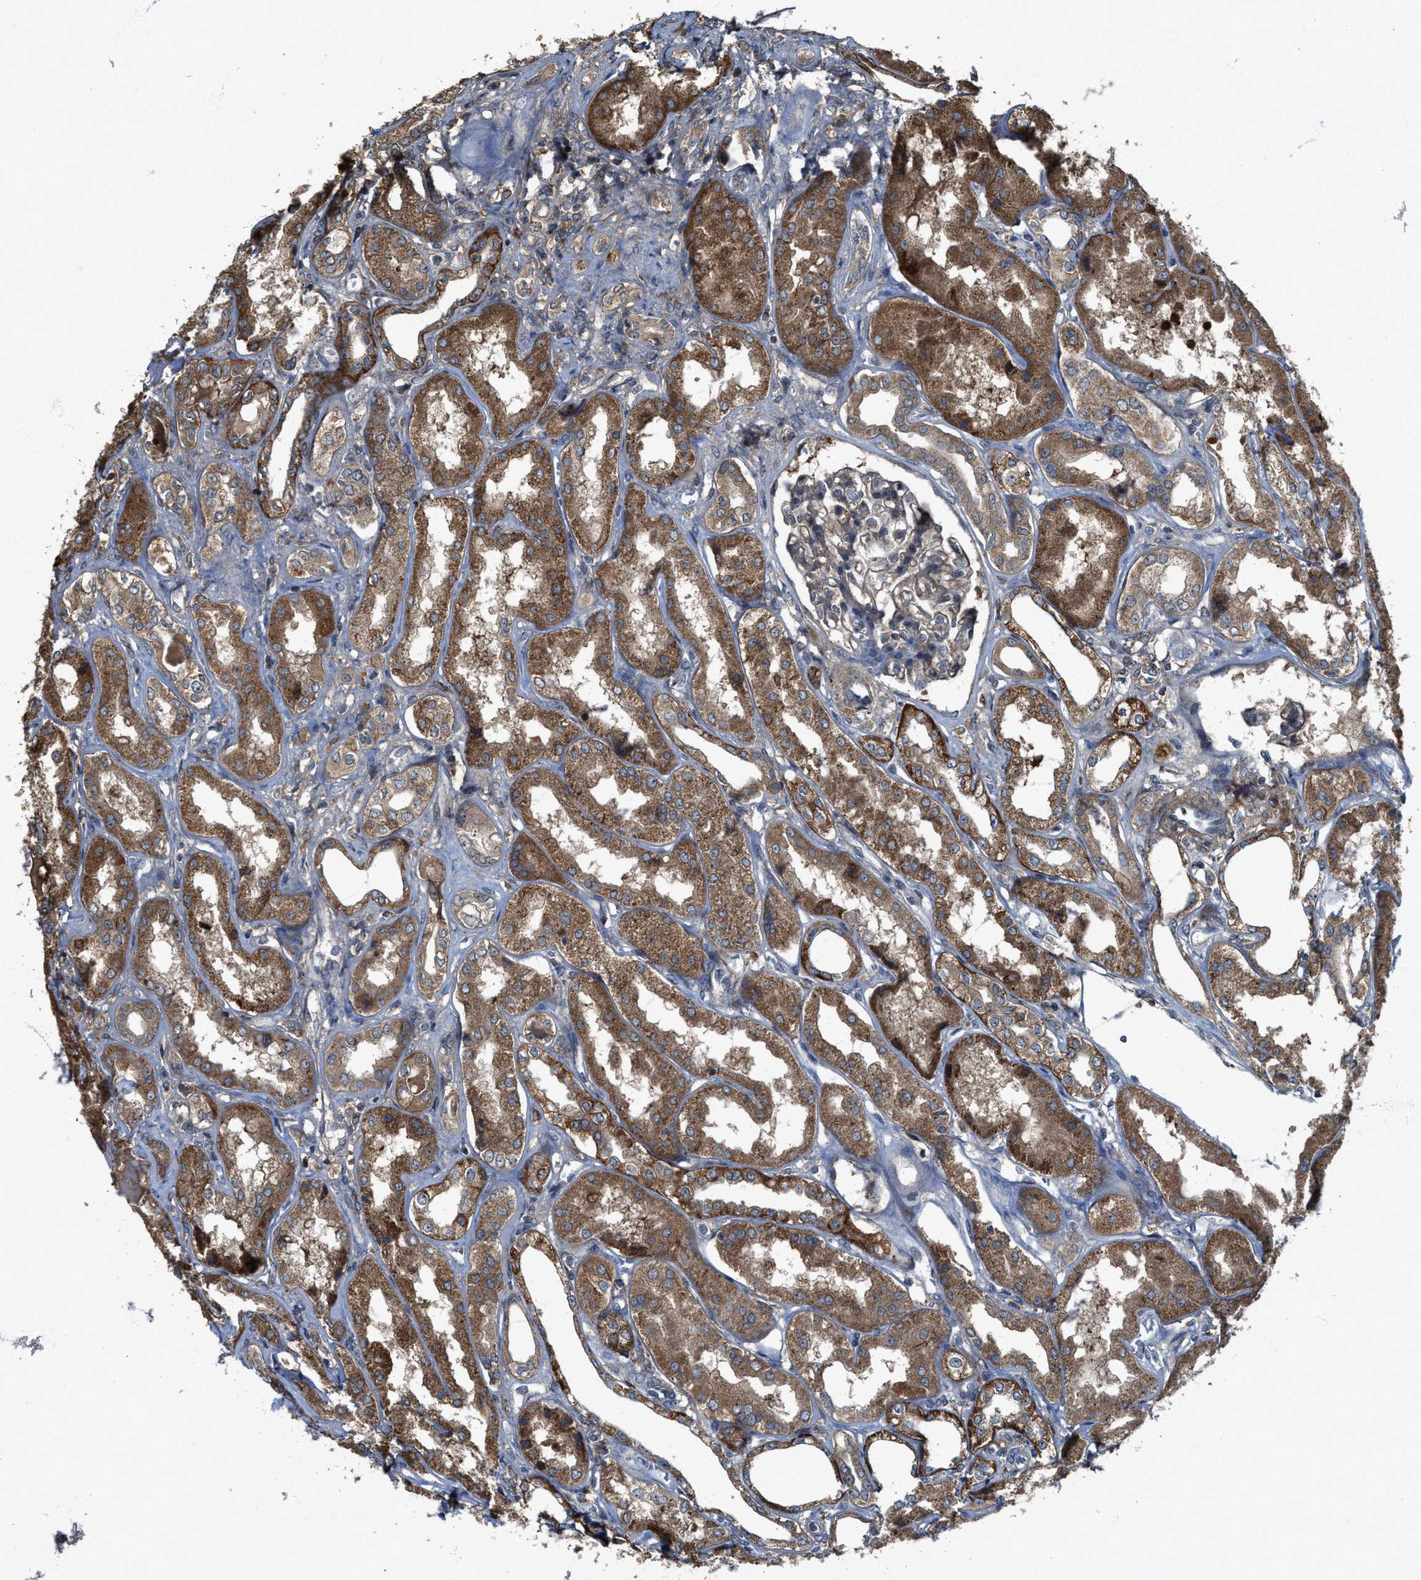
{"staining": {"intensity": "moderate", "quantity": "25%-75%", "location": "cytoplasmic/membranous"}, "tissue": "kidney", "cell_type": "Cells in glomeruli", "image_type": "normal", "snomed": [{"axis": "morphology", "description": "Normal tissue, NOS"}, {"axis": "topography", "description": "Kidney"}], "caption": "This is an image of IHC staining of unremarkable kidney, which shows moderate positivity in the cytoplasmic/membranous of cells in glomeruli.", "gene": "PDP2", "patient": {"sex": "female", "age": 56}}